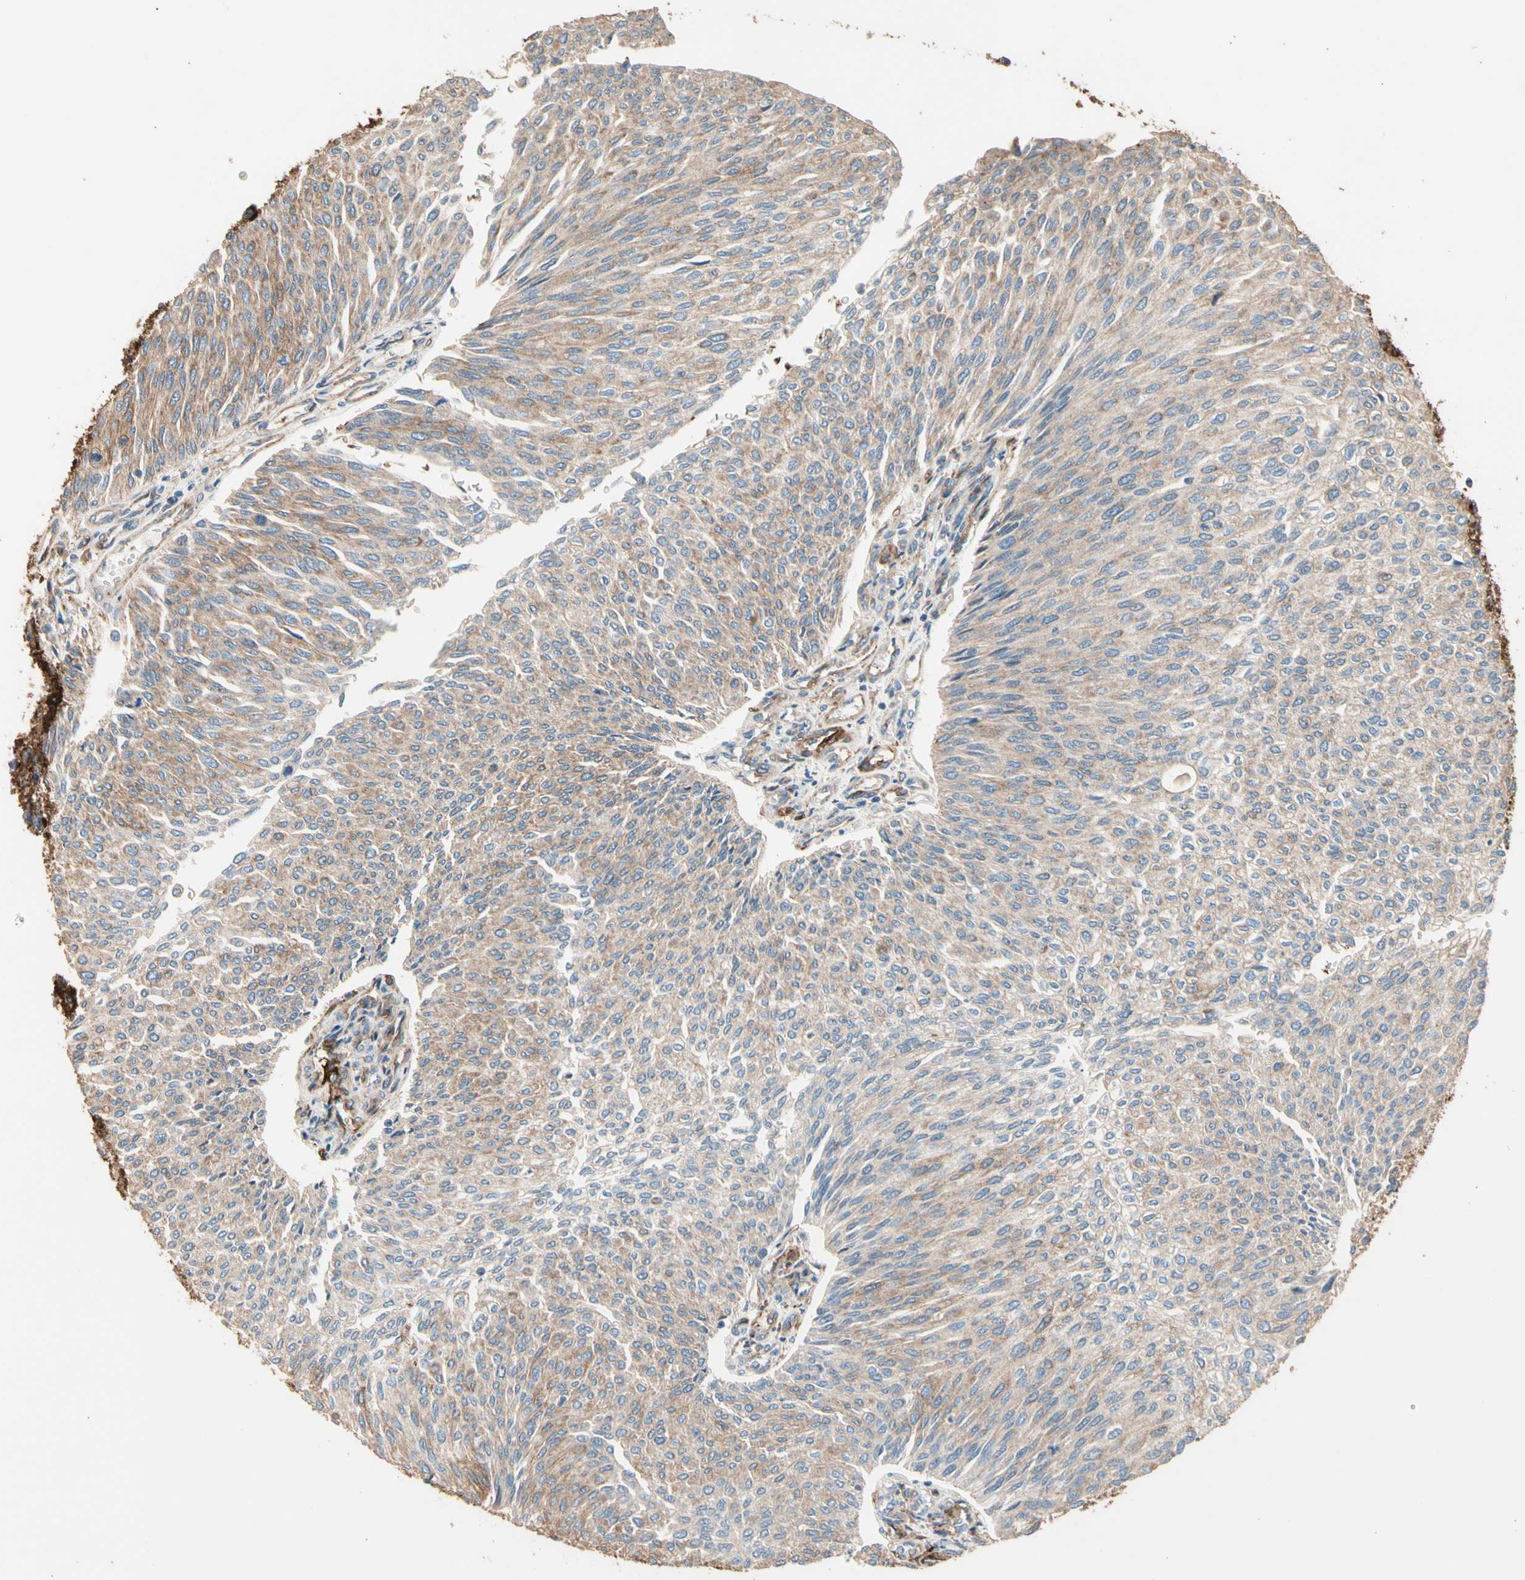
{"staining": {"intensity": "weak", "quantity": ">75%", "location": "cytoplasmic/membranous"}, "tissue": "urothelial cancer", "cell_type": "Tumor cells", "image_type": "cancer", "snomed": [{"axis": "morphology", "description": "Urothelial carcinoma, Low grade"}, {"axis": "topography", "description": "Urinary bladder"}], "caption": "This is a histology image of IHC staining of urothelial carcinoma (low-grade), which shows weak positivity in the cytoplasmic/membranous of tumor cells.", "gene": "SUSD2", "patient": {"sex": "female", "age": 79}}